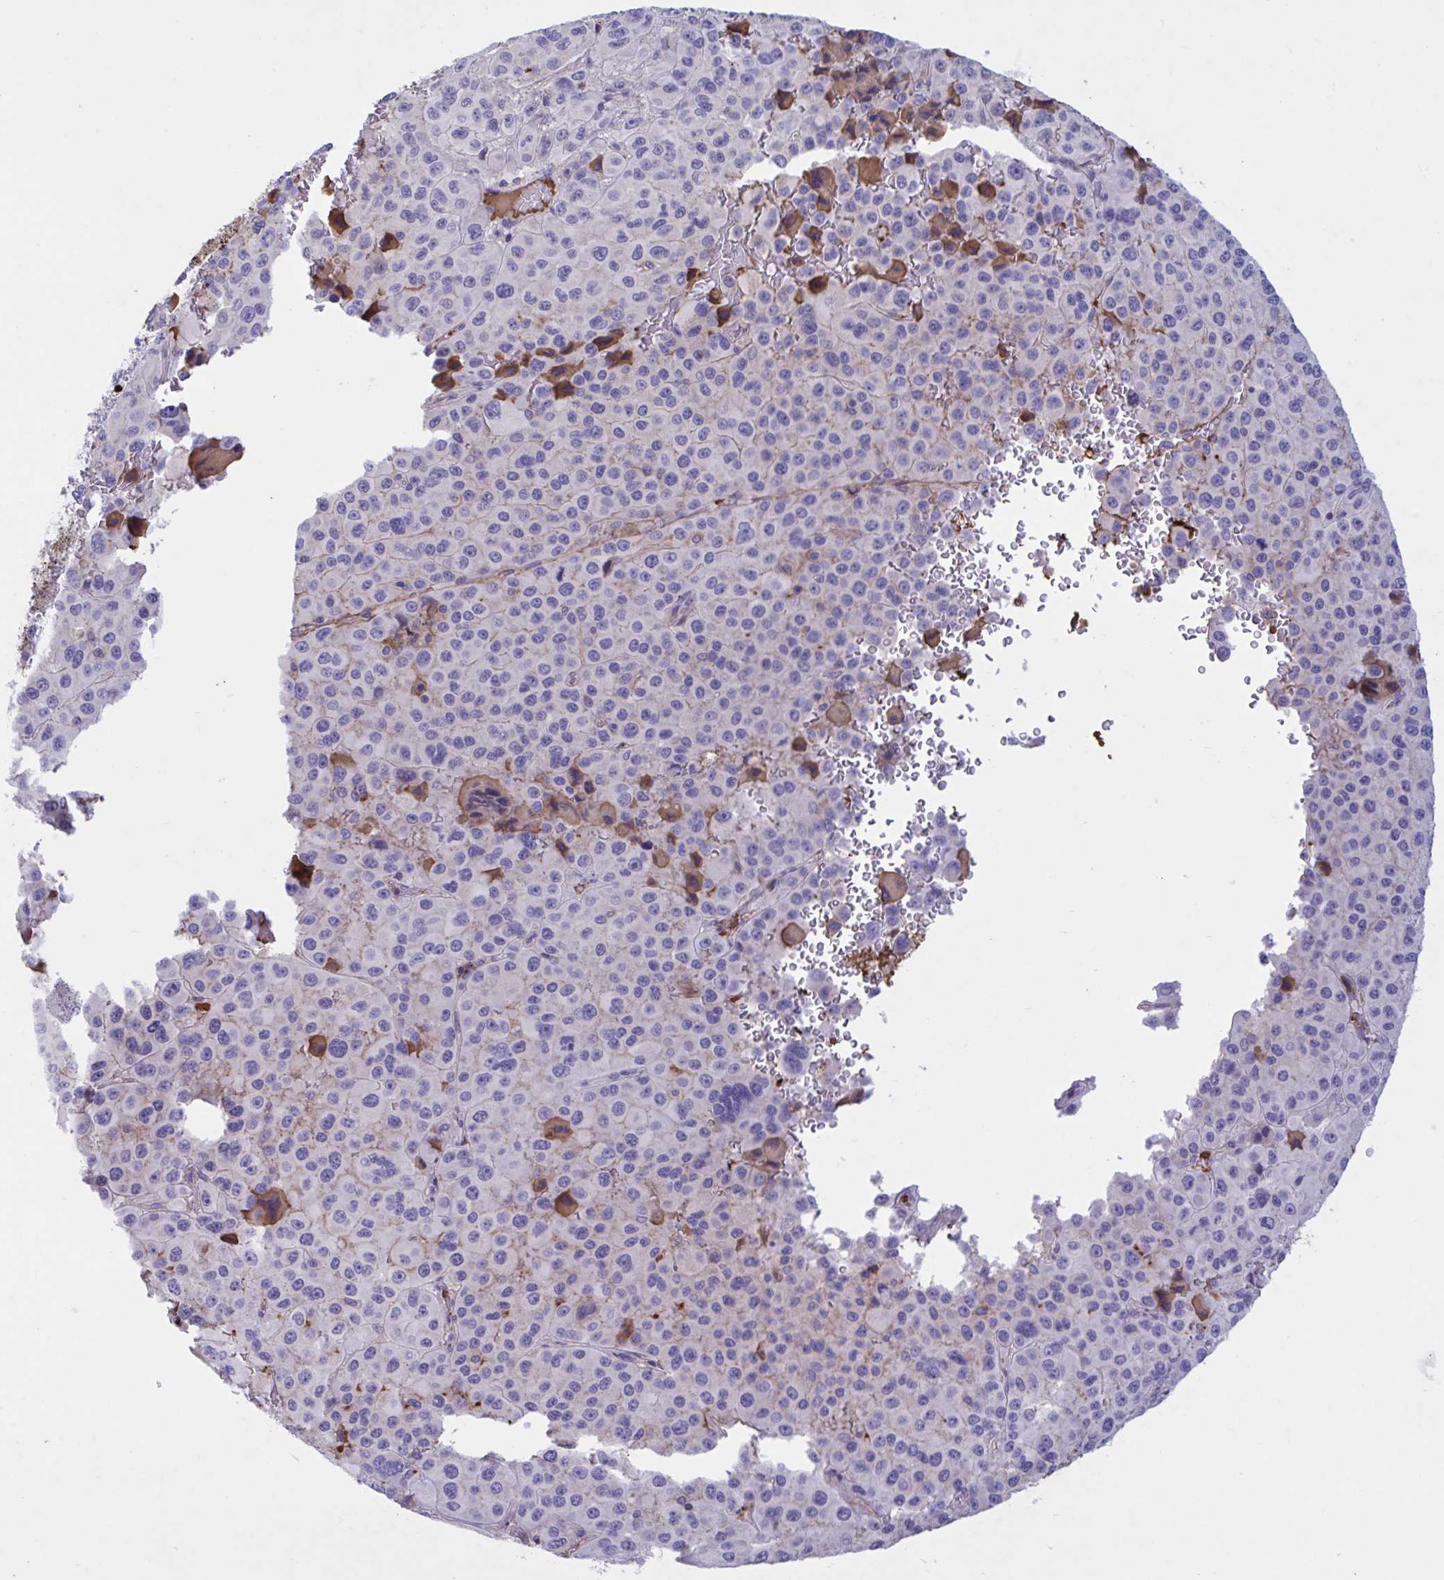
{"staining": {"intensity": "moderate", "quantity": "<25%", "location": "cytoplasmic/membranous"}, "tissue": "melanoma", "cell_type": "Tumor cells", "image_type": "cancer", "snomed": [{"axis": "morphology", "description": "Malignant melanoma, Metastatic site"}, {"axis": "topography", "description": "Lymph node"}], "caption": "IHC staining of malignant melanoma (metastatic site), which reveals low levels of moderate cytoplasmic/membranous positivity in approximately <25% of tumor cells indicating moderate cytoplasmic/membranous protein expression. The staining was performed using DAB (3,3'-diaminobenzidine) (brown) for protein detection and nuclei were counterstained in hematoxylin (blue).", "gene": "IL1R1", "patient": {"sex": "female", "age": 65}}